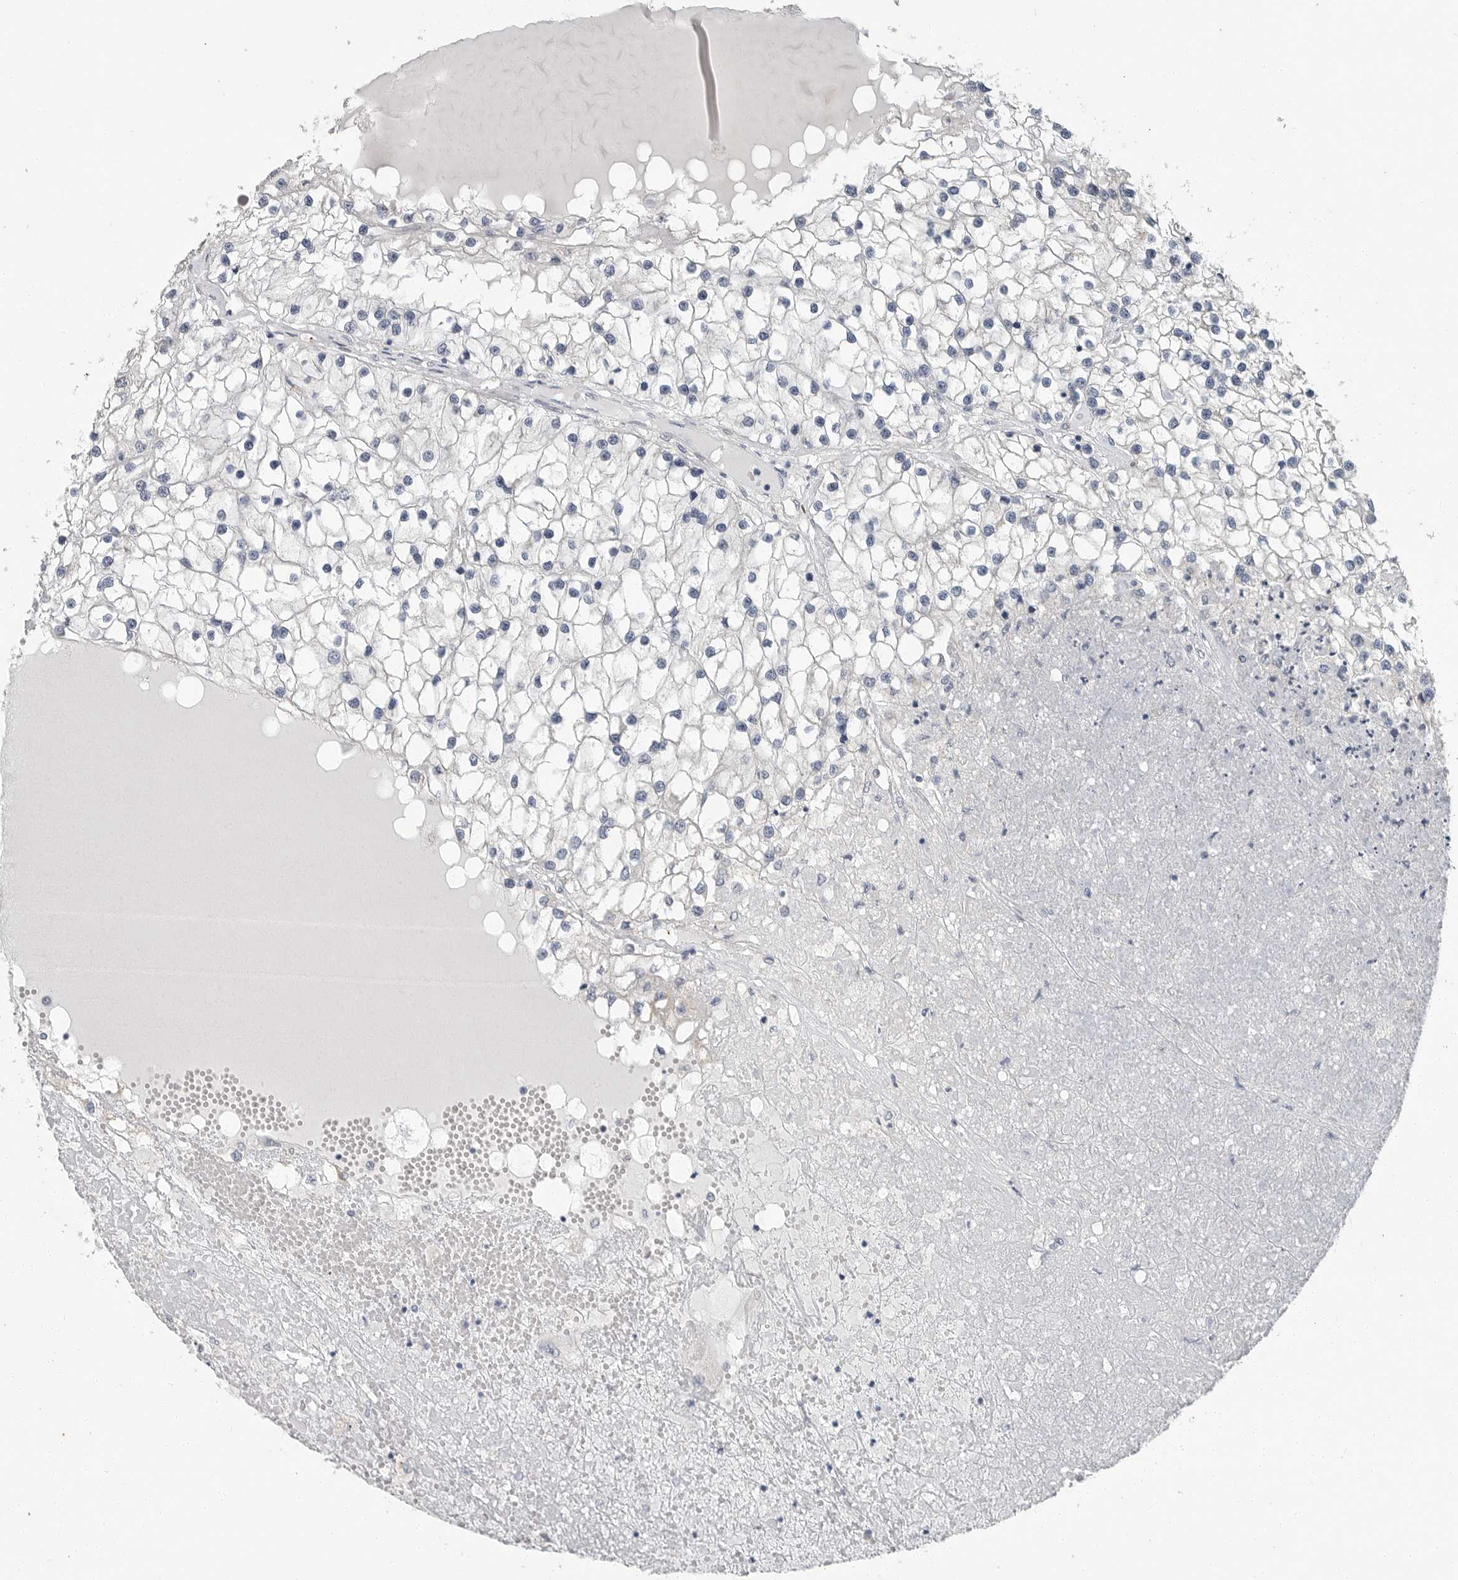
{"staining": {"intensity": "negative", "quantity": "none", "location": "none"}, "tissue": "renal cancer", "cell_type": "Tumor cells", "image_type": "cancer", "snomed": [{"axis": "morphology", "description": "Adenocarcinoma, NOS"}, {"axis": "topography", "description": "Kidney"}], "caption": "Human renal cancer (adenocarcinoma) stained for a protein using immunohistochemistry reveals no expression in tumor cells.", "gene": "PLN", "patient": {"sex": "male", "age": 68}}